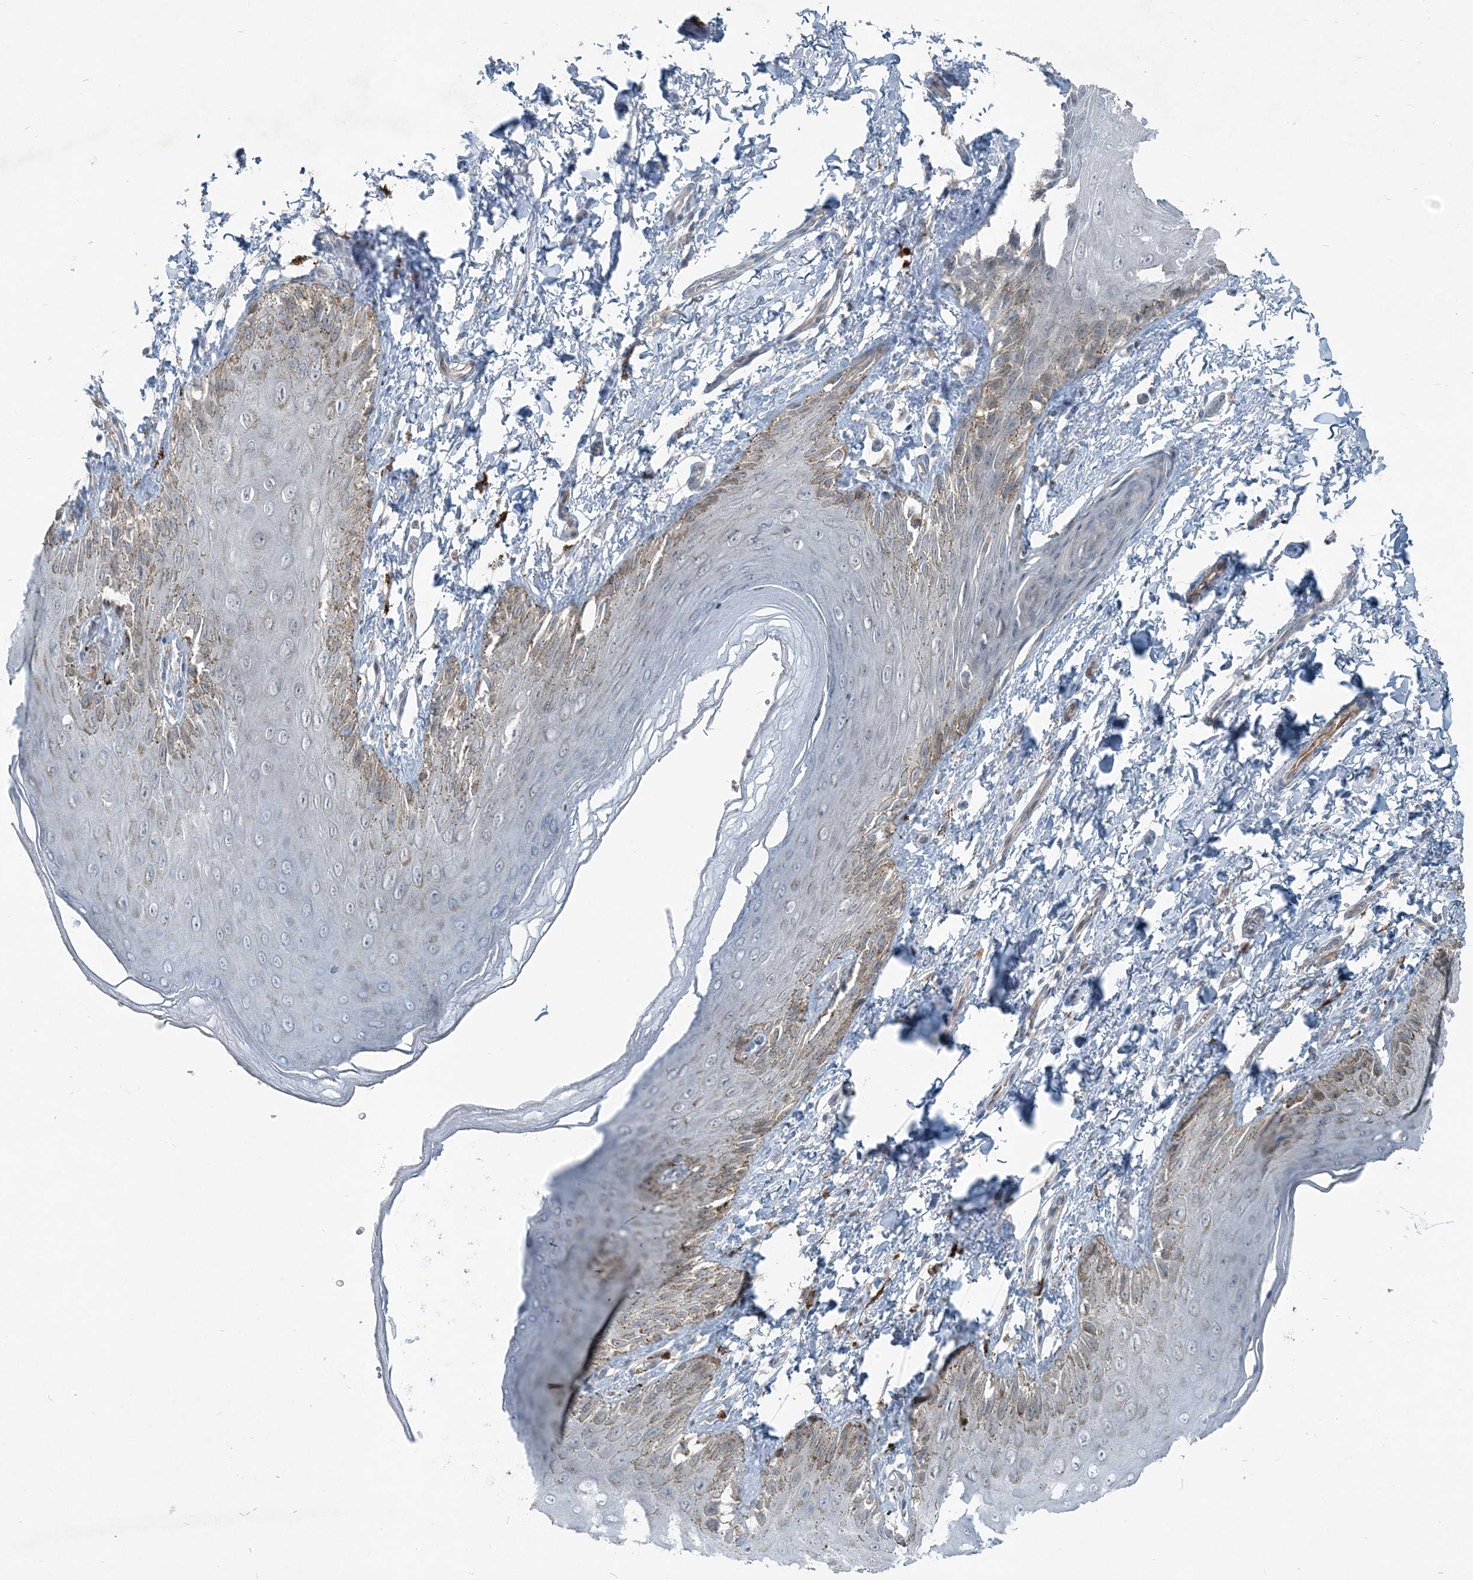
{"staining": {"intensity": "weak", "quantity": "<25%", "location": "cytoplasmic/membranous"}, "tissue": "skin", "cell_type": "Epidermal cells", "image_type": "normal", "snomed": [{"axis": "morphology", "description": "Normal tissue, NOS"}, {"axis": "topography", "description": "Anal"}], "caption": "High power microscopy photomicrograph of an IHC image of benign skin, revealing no significant positivity in epidermal cells.", "gene": "ARMH1", "patient": {"sex": "male", "age": 44}}